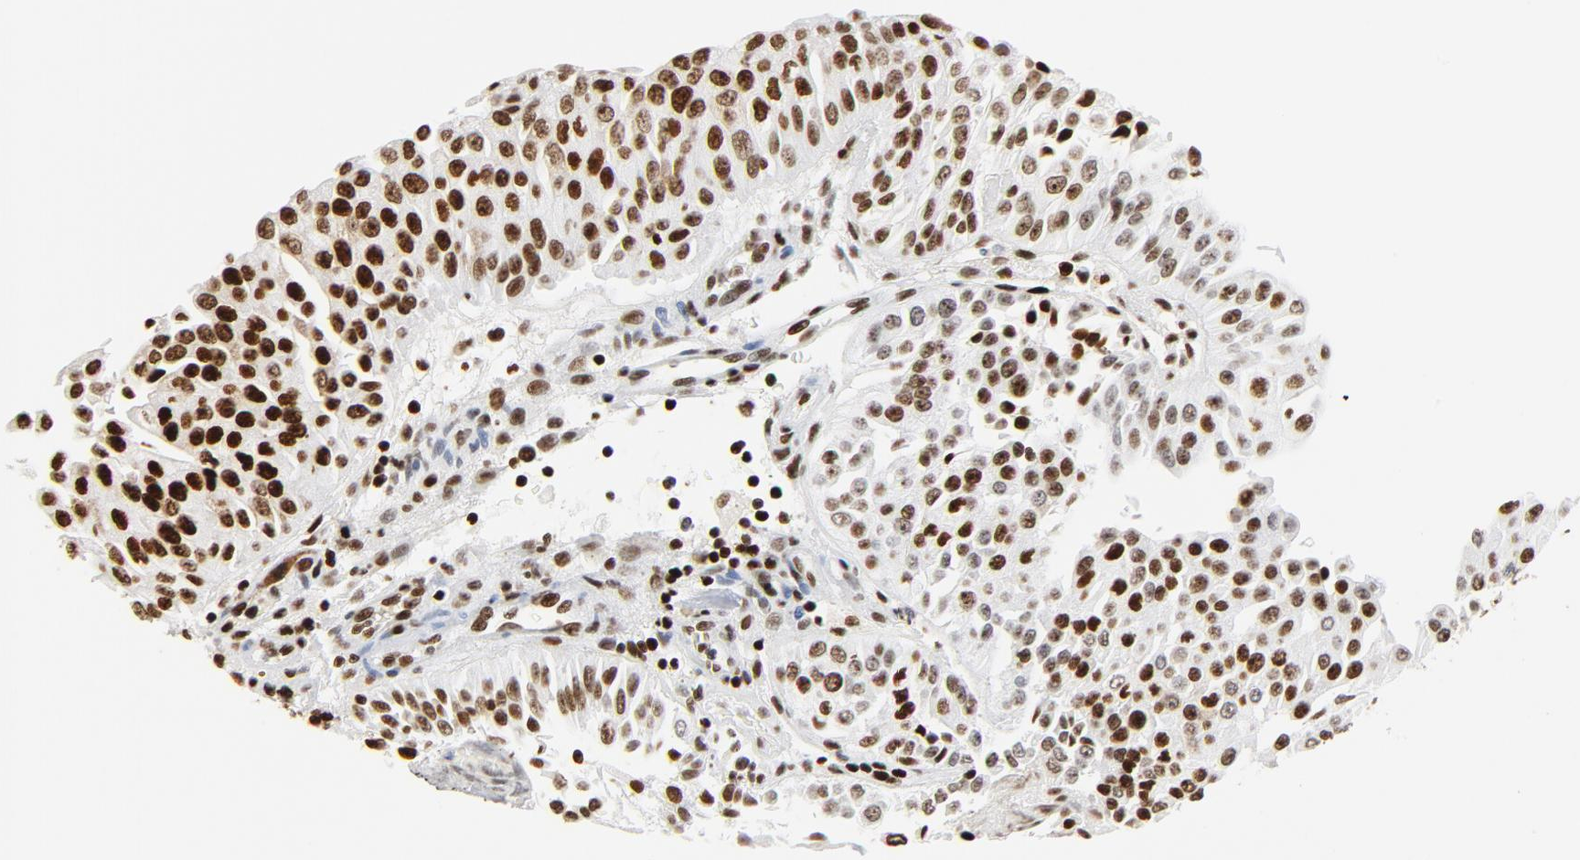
{"staining": {"intensity": "moderate", "quantity": ">75%", "location": "nuclear"}, "tissue": "urothelial cancer", "cell_type": "Tumor cells", "image_type": "cancer", "snomed": [{"axis": "morphology", "description": "Urothelial carcinoma, Low grade"}, {"axis": "topography", "description": "Urinary bladder"}], "caption": "This histopathology image demonstrates urothelial carcinoma (low-grade) stained with immunohistochemistry to label a protein in brown. The nuclear of tumor cells show moderate positivity for the protein. Nuclei are counter-stained blue.", "gene": "XRCC6", "patient": {"sex": "male", "age": 86}}